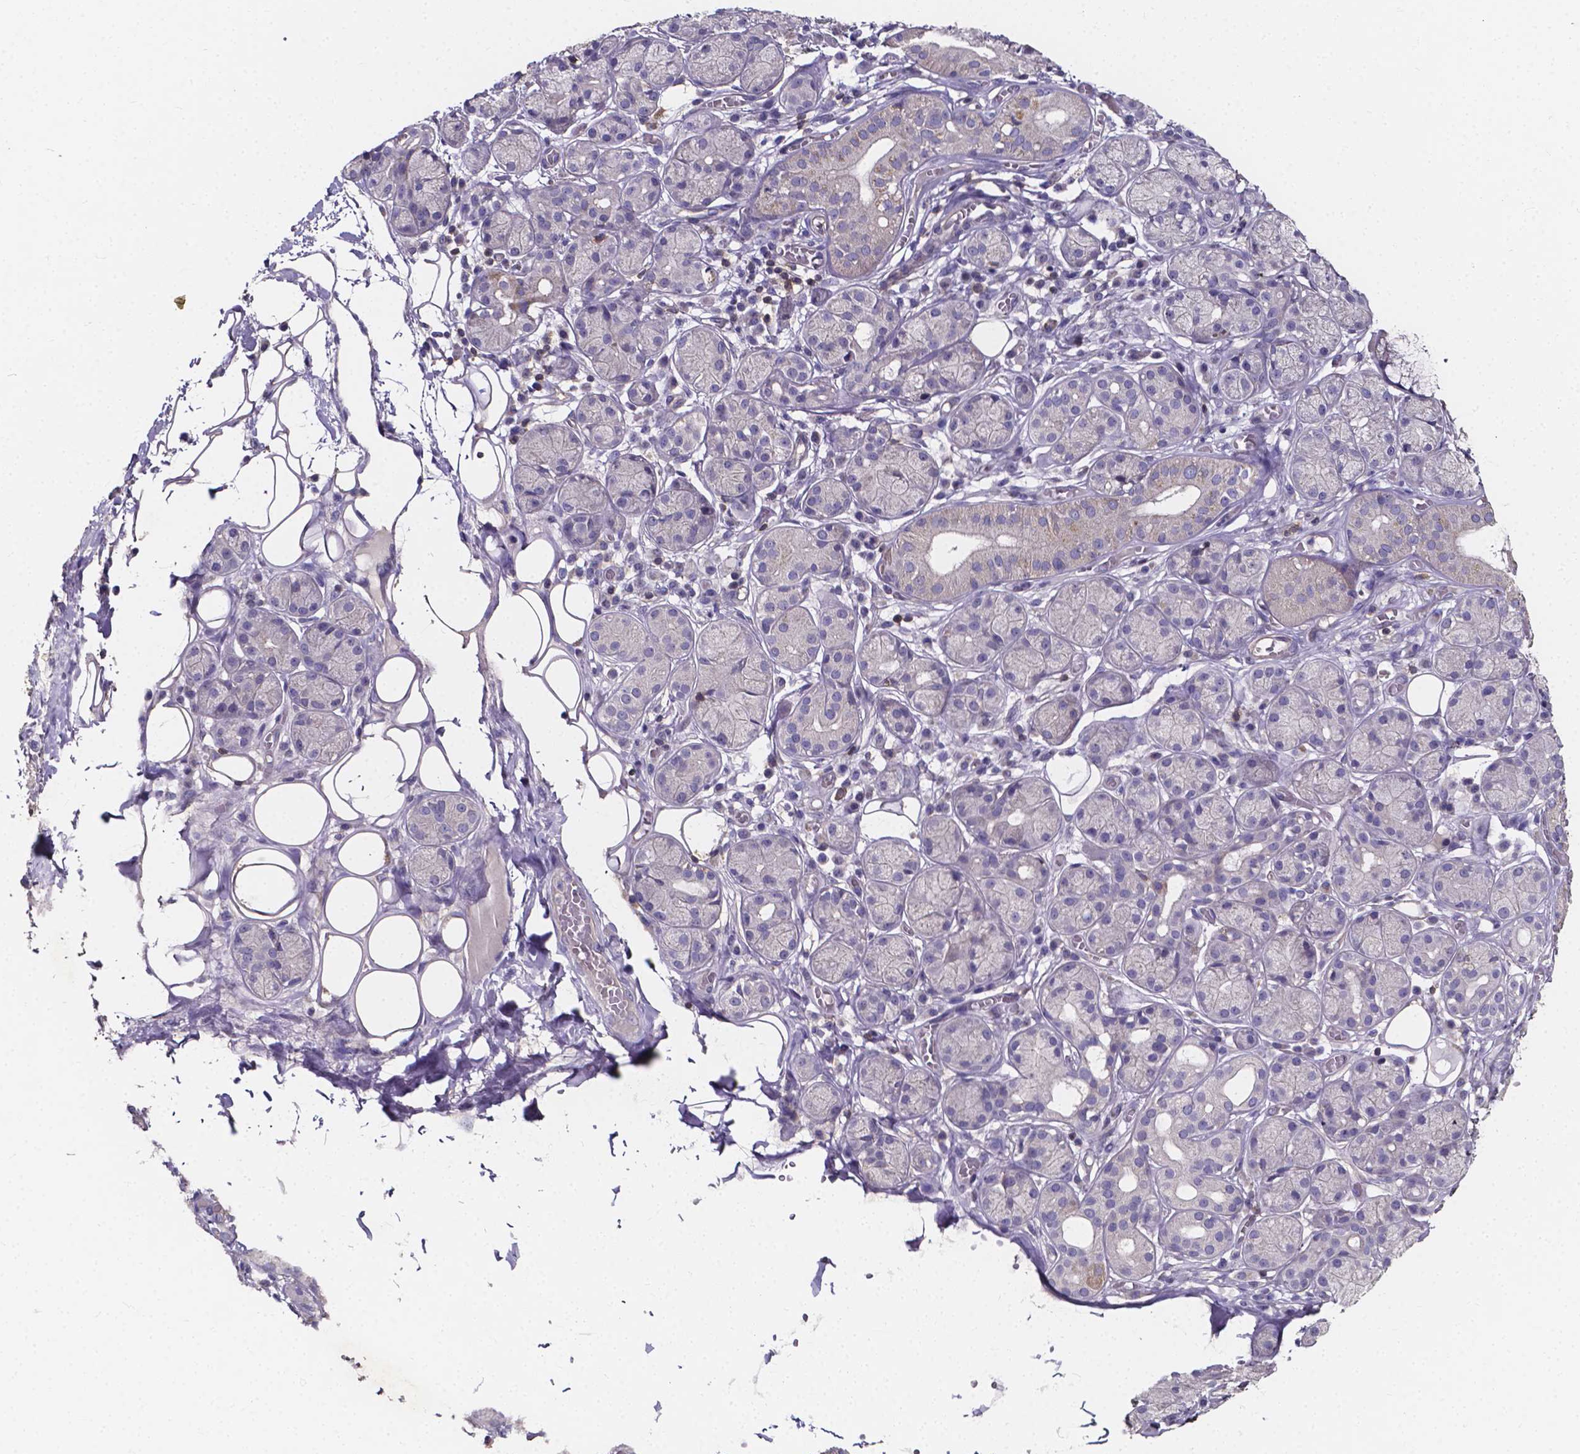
{"staining": {"intensity": "negative", "quantity": "none", "location": "none"}, "tissue": "salivary gland", "cell_type": "Glandular cells", "image_type": "normal", "snomed": [{"axis": "morphology", "description": "Normal tissue, NOS"}, {"axis": "topography", "description": "Salivary gland"}, {"axis": "topography", "description": "Peripheral nerve tissue"}], "caption": "High power microscopy micrograph of an immunohistochemistry (IHC) histopathology image of normal salivary gland, revealing no significant positivity in glandular cells.", "gene": "THEMIS", "patient": {"sex": "male", "age": 71}}